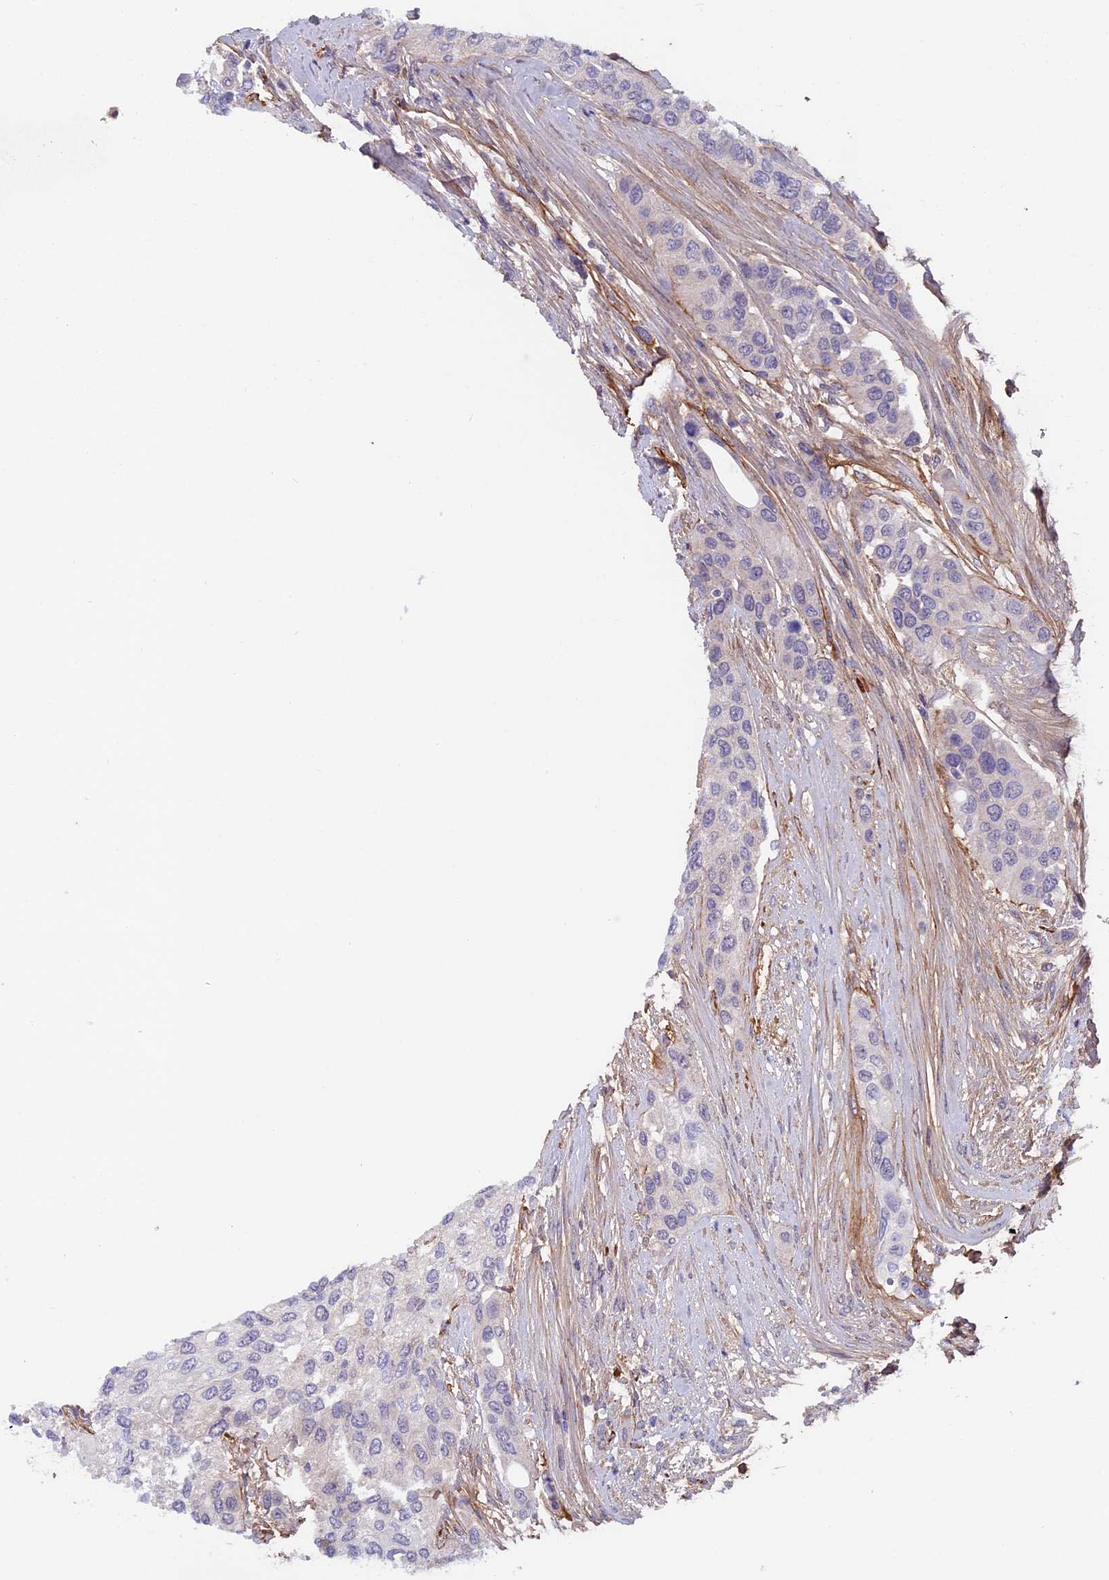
{"staining": {"intensity": "negative", "quantity": "none", "location": "none"}, "tissue": "urothelial cancer", "cell_type": "Tumor cells", "image_type": "cancer", "snomed": [{"axis": "morphology", "description": "Normal tissue, NOS"}, {"axis": "morphology", "description": "Urothelial carcinoma, High grade"}, {"axis": "topography", "description": "Vascular tissue"}, {"axis": "topography", "description": "Urinary bladder"}], "caption": "Tumor cells show no significant expression in urothelial cancer.", "gene": "COL4A3", "patient": {"sex": "female", "age": 56}}